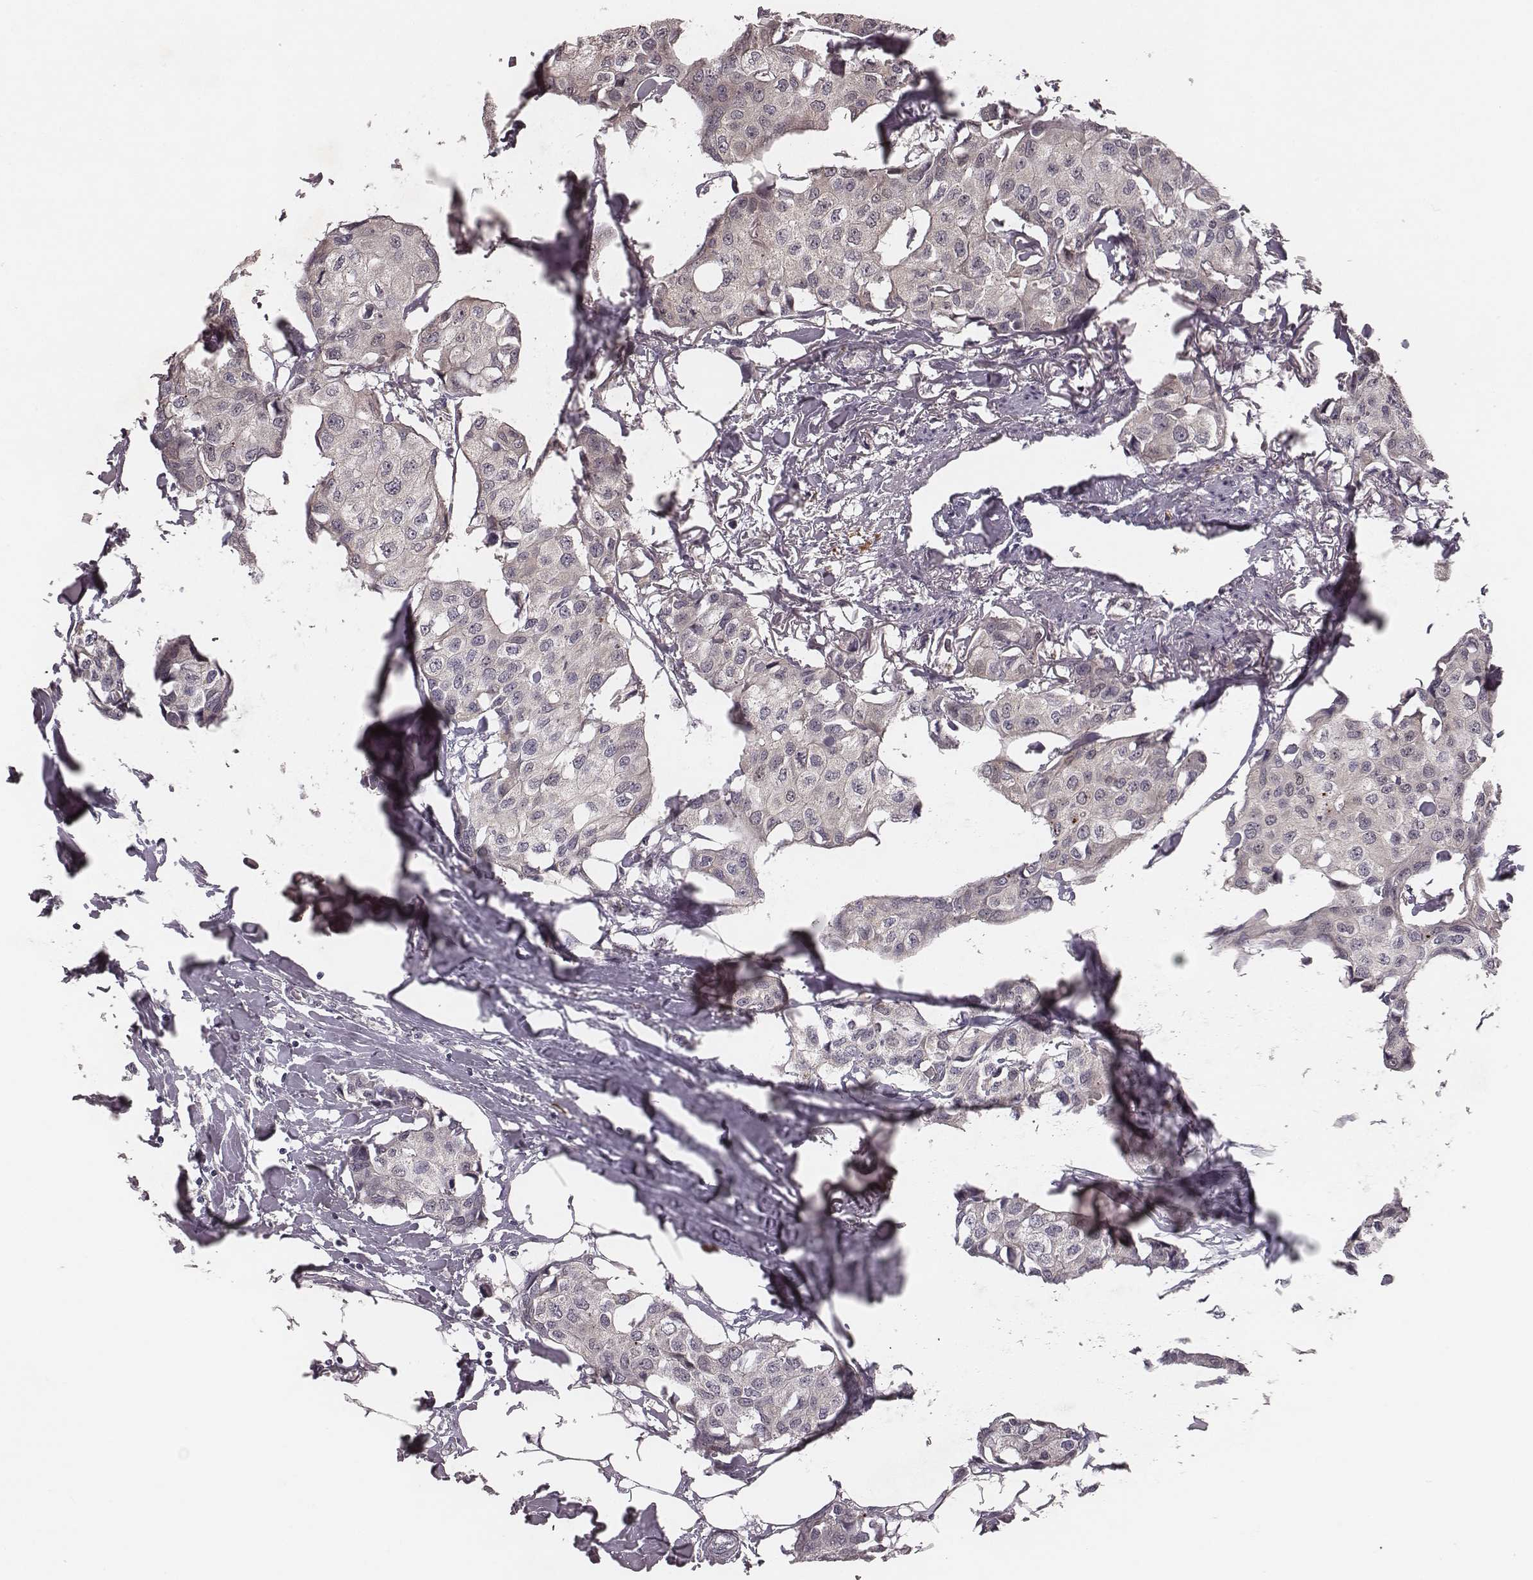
{"staining": {"intensity": "negative", "quantity": "none", "location": "none"}, "tissue": "breast cancer", "cell_type": "Tumor cells", "image_type": "cancer", "snomed": [{"axis": "morphology", "description": "Duct carcinoma"}, {"axis": "topography", "description": "Breast"}], "caption": "A histopathology image of human breast cancer is negative for staining in tumor cells.", "gene": "P2RX5", "patient": {"sex": "female", "age": 80}}